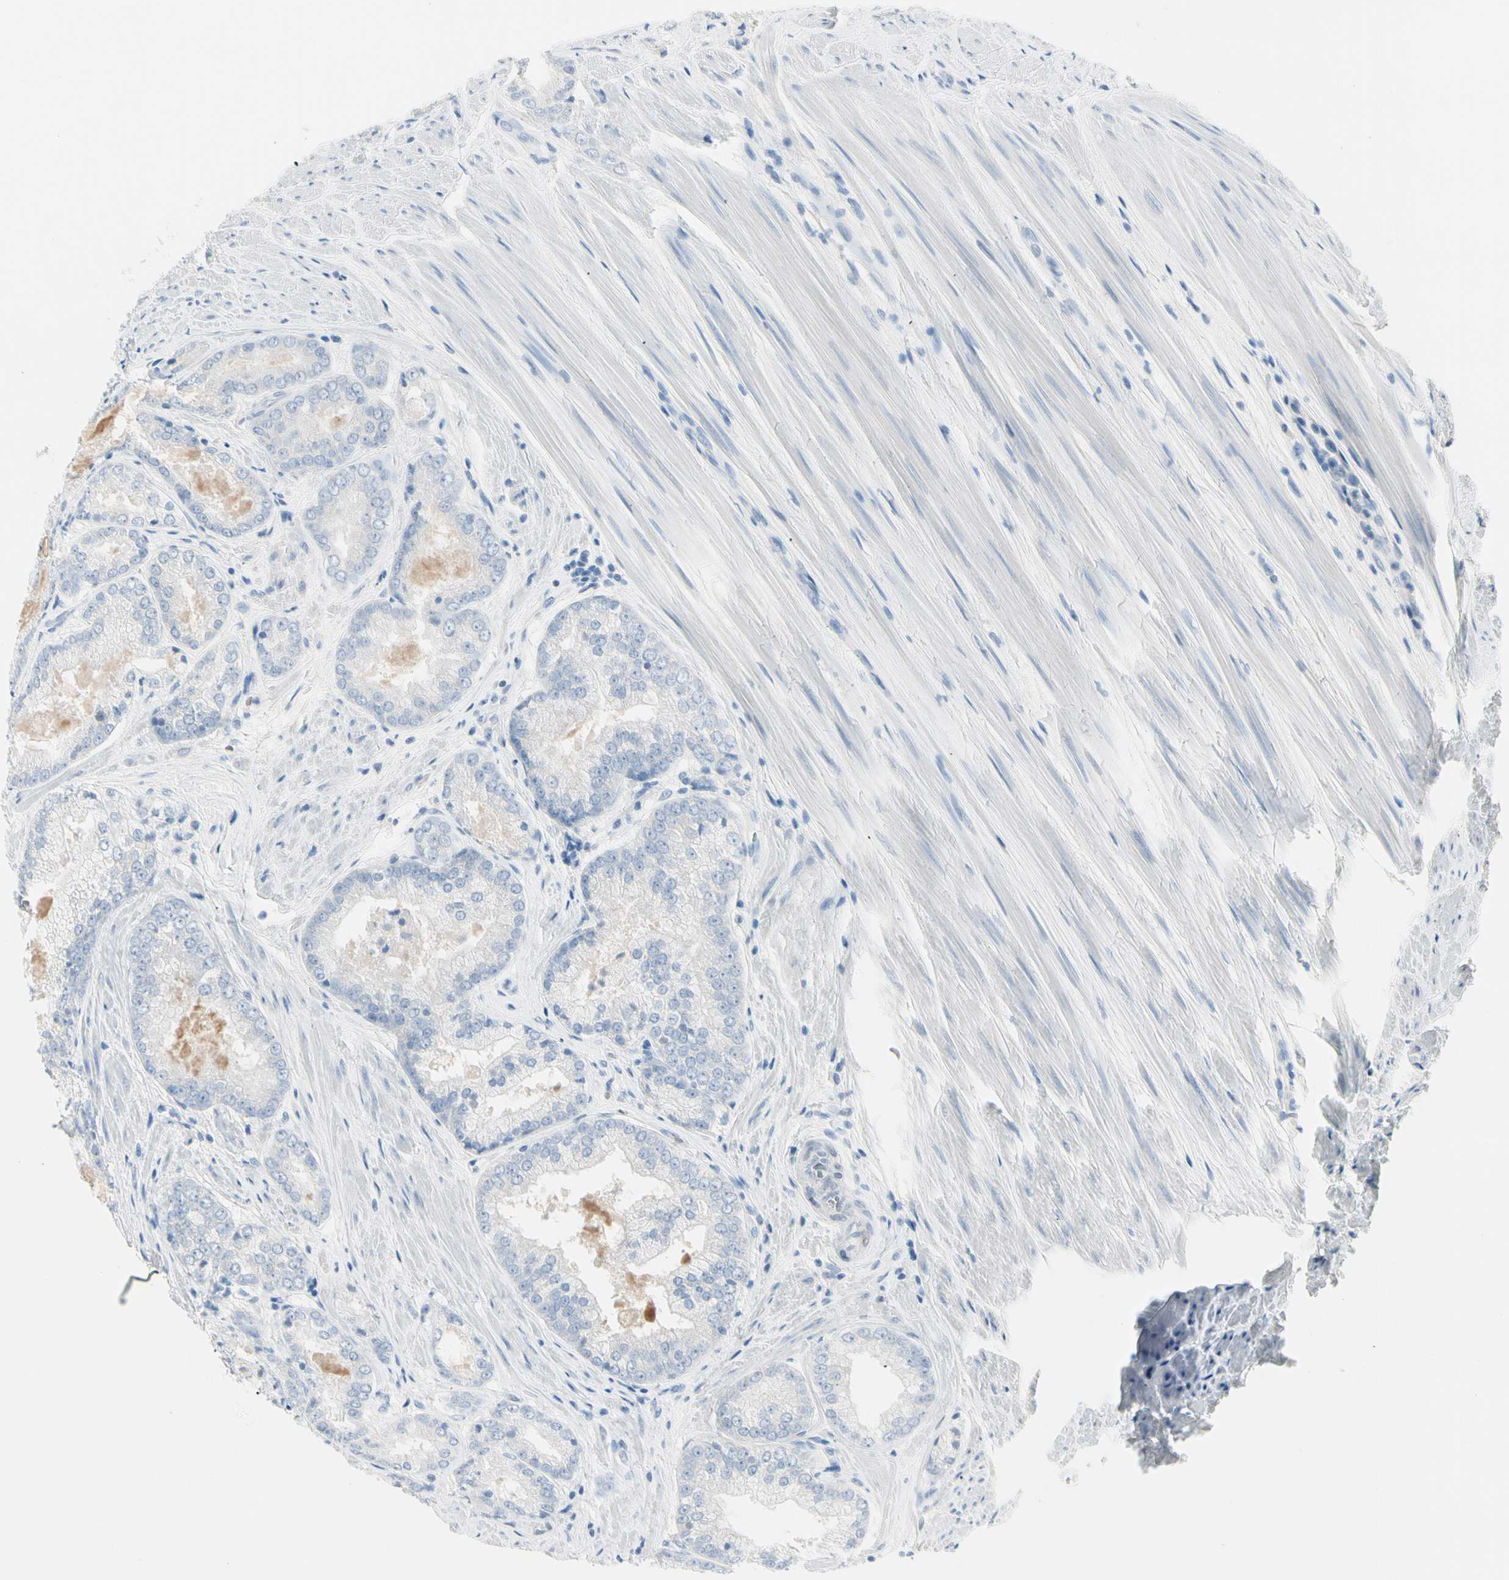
{"staining": {"intensity": "negative", "quantity": "none", "location": "none"}, "tissue": "prostate cancer", "cell_type": "Tumor cells", "image_type": "cancer", "snomed": [{"axis": "morphology", "description": "Adenocarcinoma, Low grade"}, {"axis": "topography", "description": "Prostate"}], "caption": "Tumor cells show no significant protein positivity in prostate cancer (low-grade adenocarcinoma).", "gene": "CA1", "patient": {"sex": "male", "age": 64}}